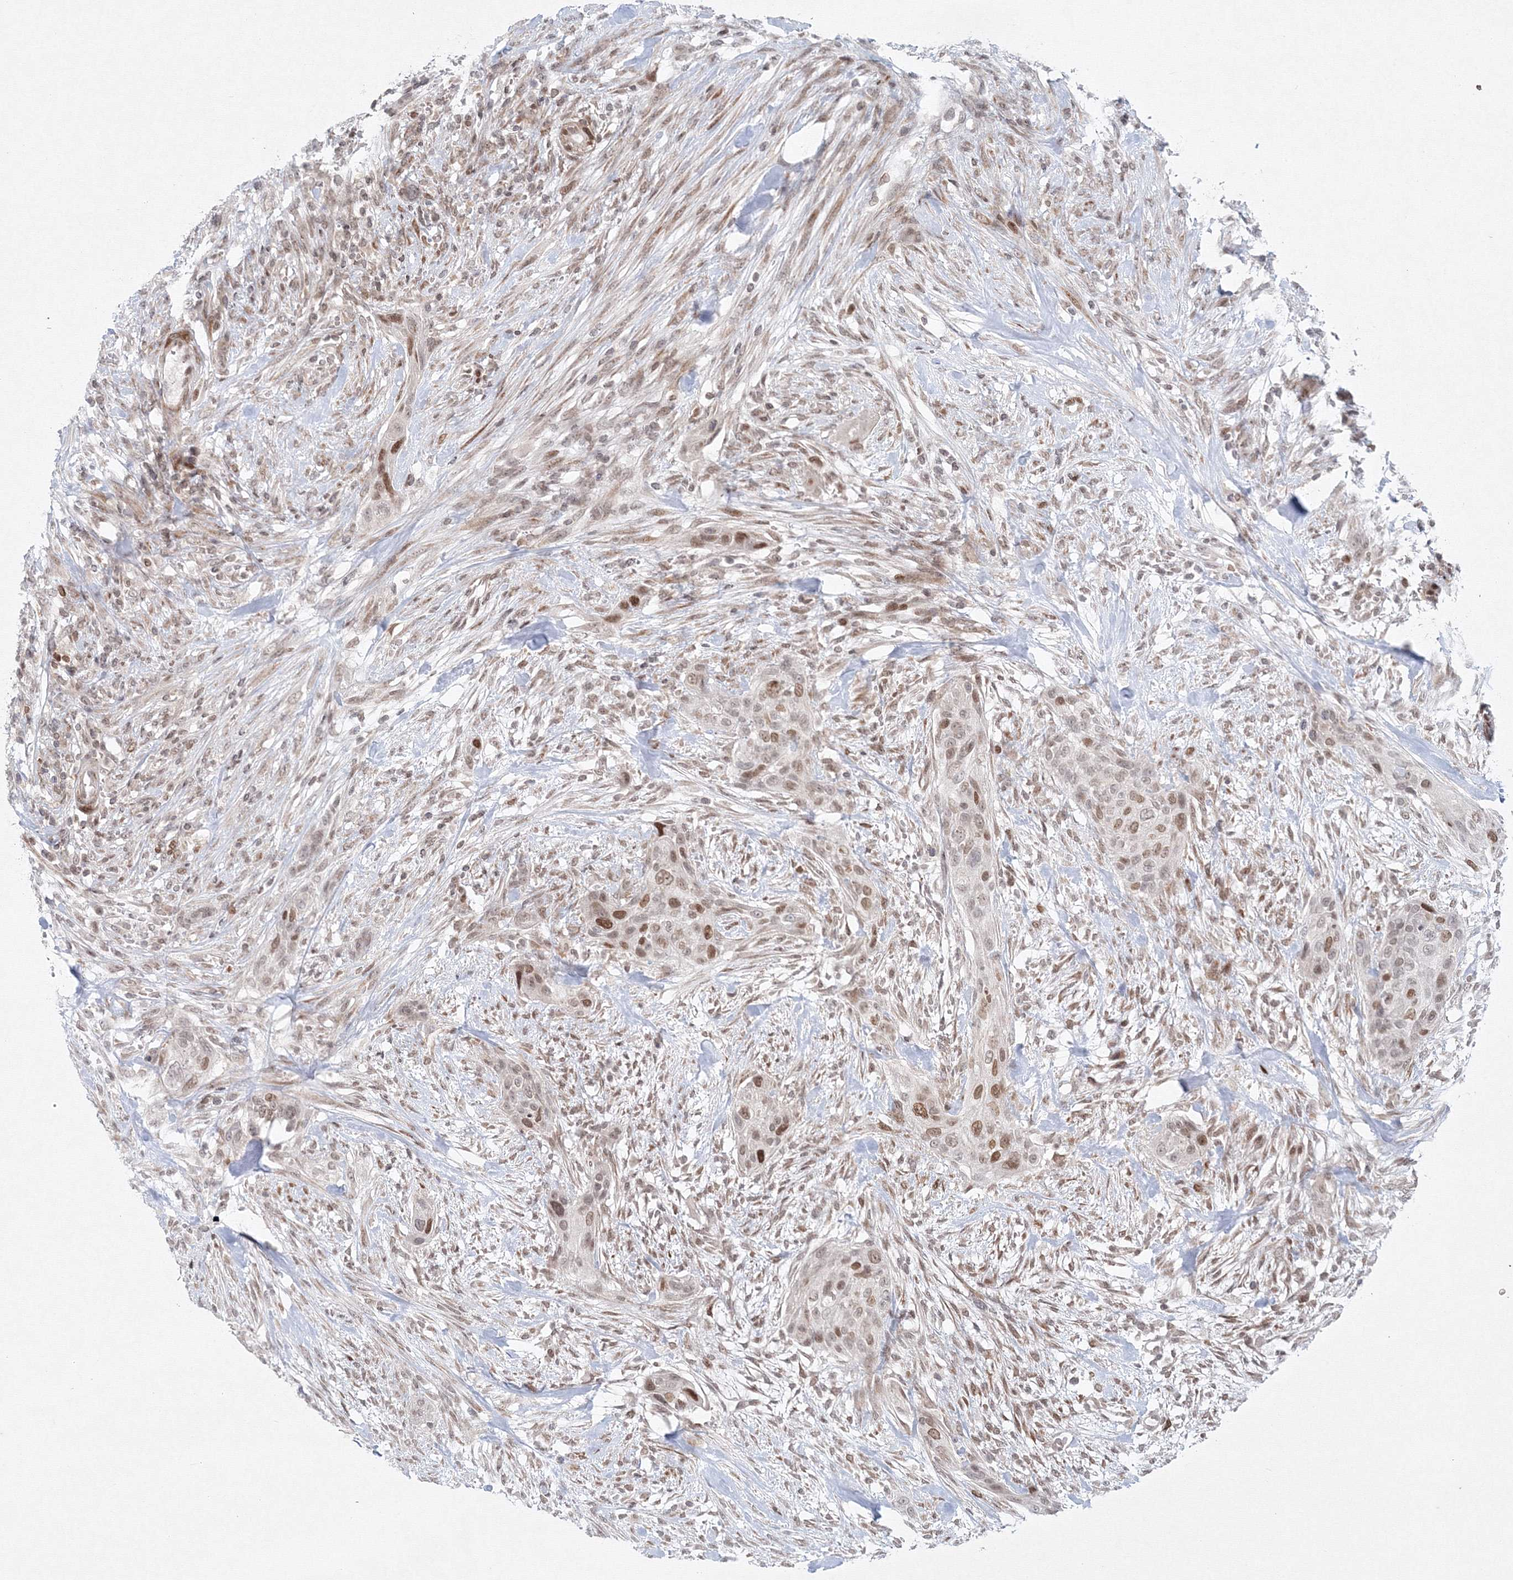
{"staining": {"intensity": "moderate", "quantity": "<25%", "location": "nuclear"}, "tissue": "urothelial cancer", "cell_type": "Tumor cells", "image_type": "cancer", "snomed": [{"axis": "morphology", "description": "Urothelial carcinoma, High grade"}, {"axis": "topography", "description": "Urinary bladder"}], "caption": "Immunohistochemistry (IHC) staining of urothelial carcinoma (high-grade), which exhibits low levels of moderate nuclear expression in approximately <25% of tumor cells indicating moderate nuclear protein expression. The staining was performed using DAB (brown) for protein detection and nuclei were counterstained in hematoxylin (blue).", "gene": "KIF4A", "patient": {"sex": "male", "age": 35}}